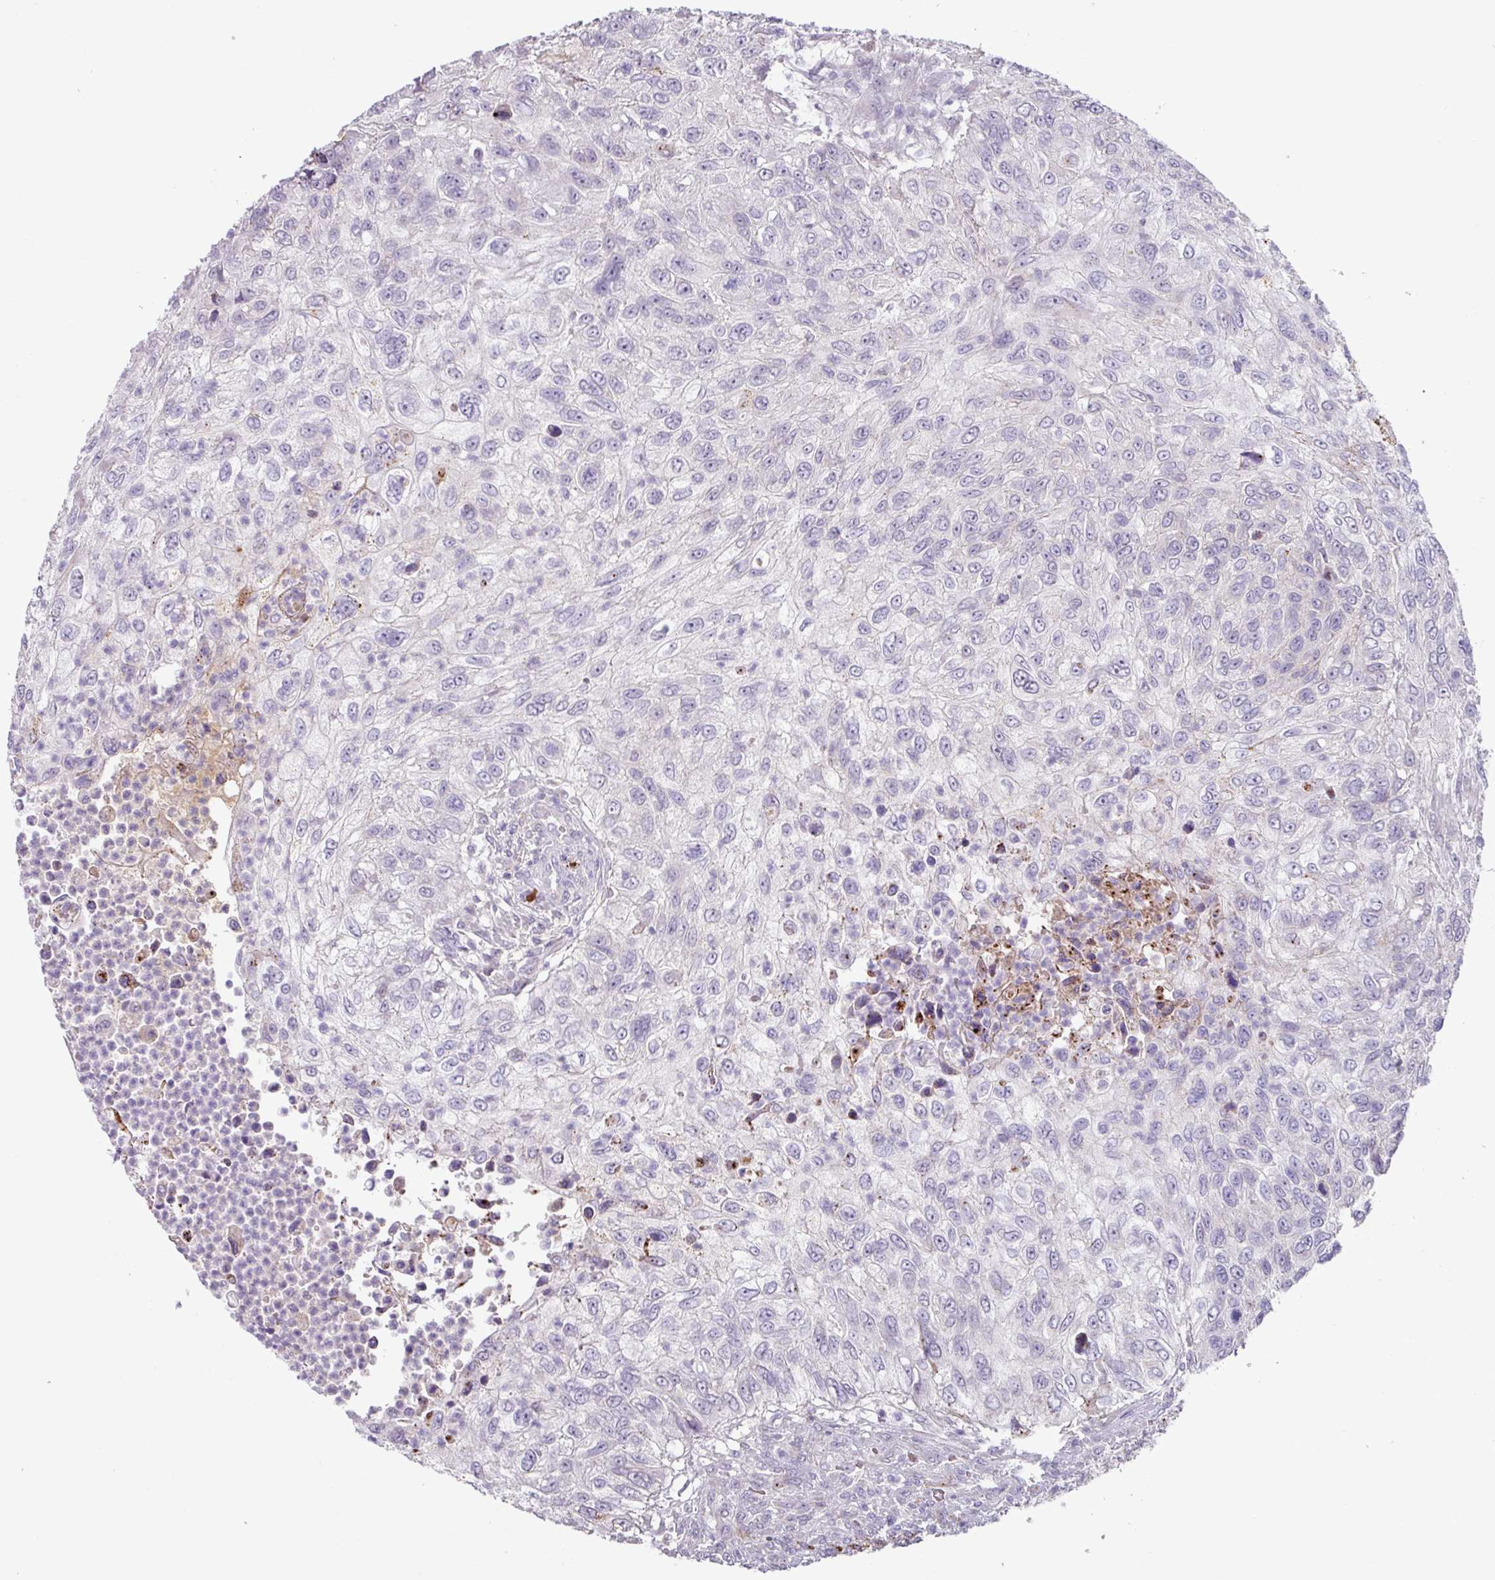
{"staining": {"intensity": "negative", "quantity": "none", "location": "none"}, "tissue": "urothelial cancer", "cell_type": "Tumor cells", "image_type": "cancer", "snomed": [{"axis": "morphology", "description": "Urothelial carcinoma, High grade"}, {"axis": "topography", "description": "Urinary bladder"}], "caption": "This is an IHC image of high-grade urothelial carcinoma. There is no expression in tumor cells.", "gene": "PLEKHH3", "patient": {"sex": "female", "age": 60}}